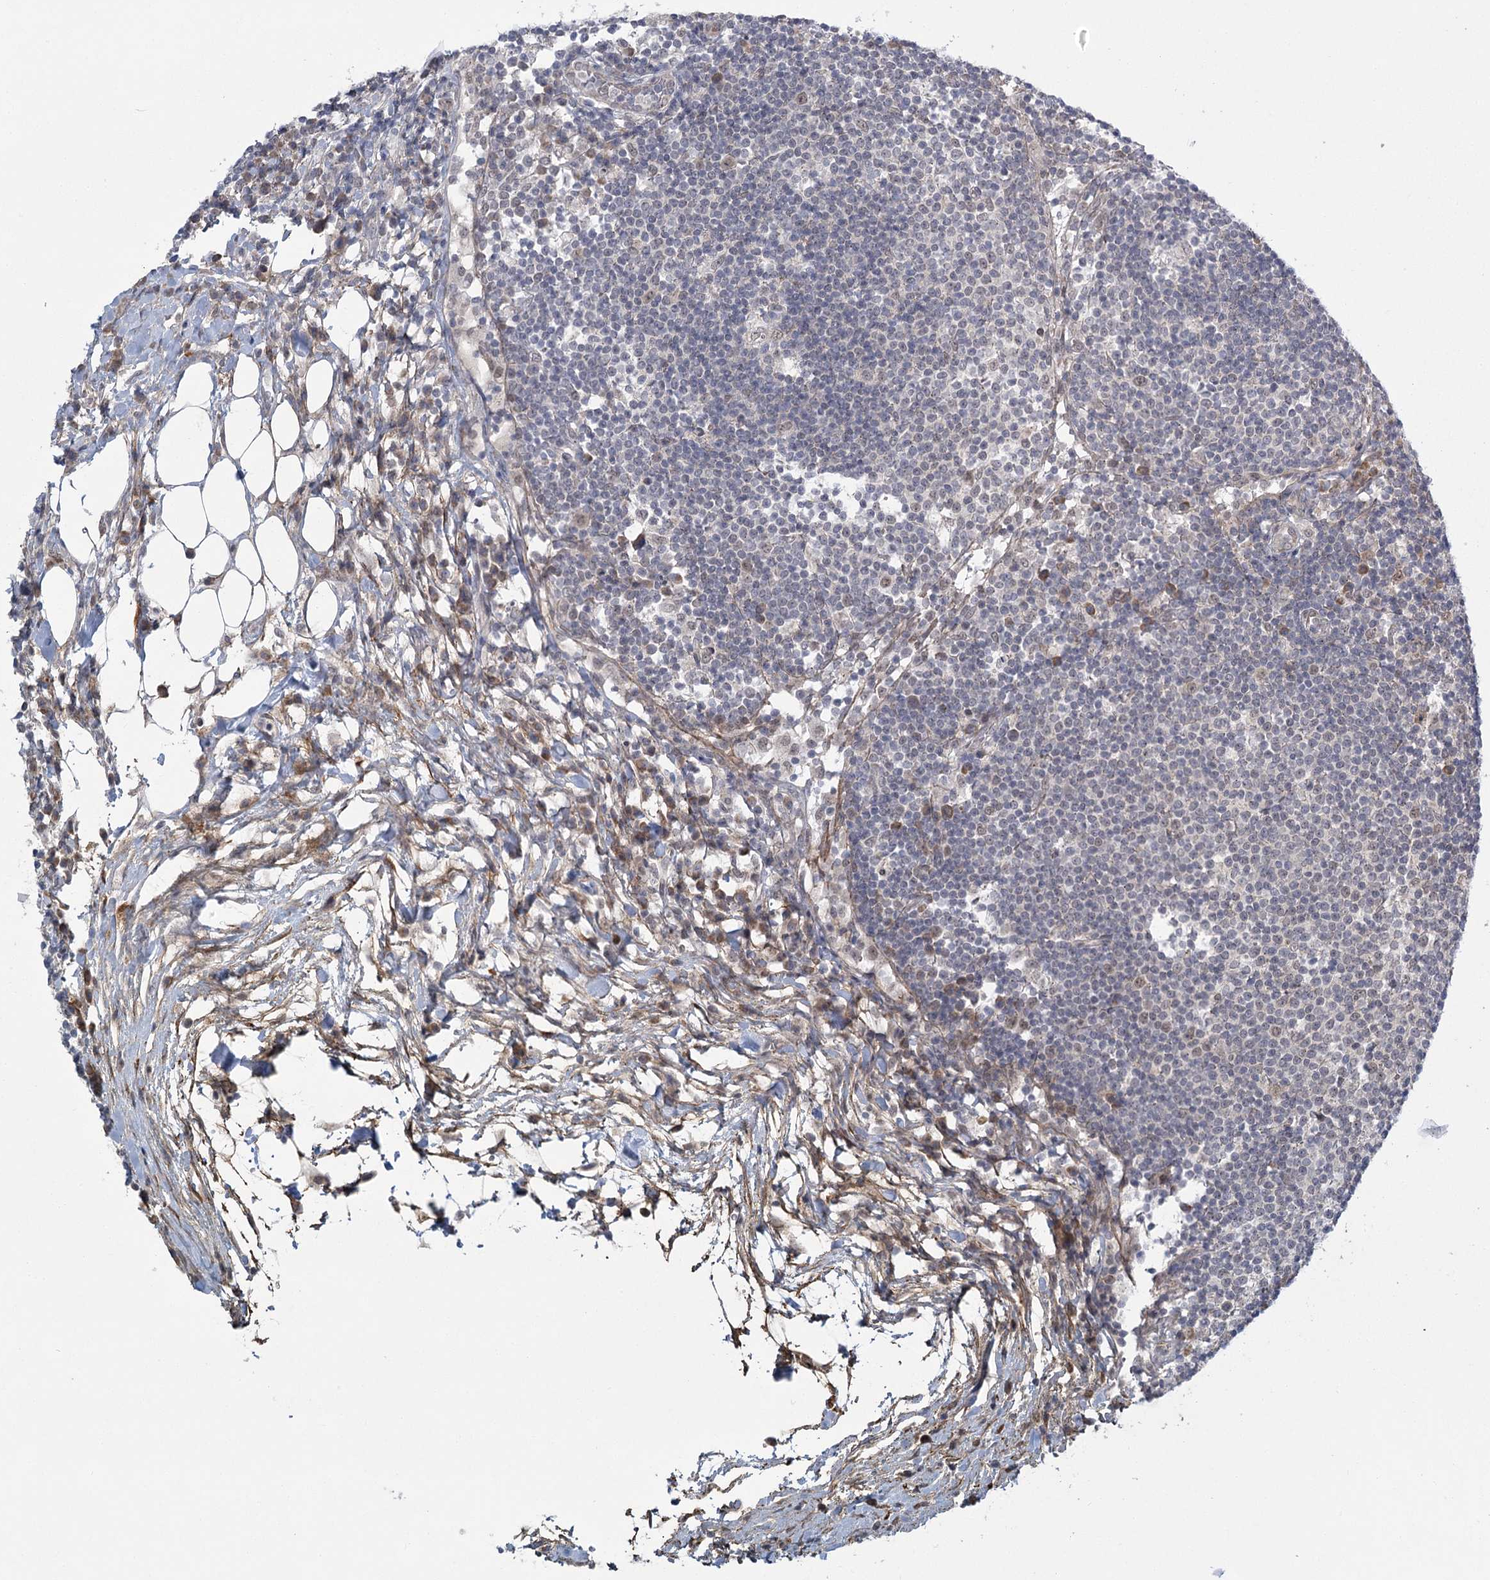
{"staining": {"intensity": "negative", "quantity": "none", "location": "none"}, "tissue": "lymph node", "cell_type": "Germinal center cells", "image_type": "normal", "snomed": [{"axis": "morphology", "description": "Normal tissue, NOS"}, {"axis": "topography", "description": "Lymph node"}], "caption": "Histopathology image shows no protein expression in germinal center cells of unremarkable lymph node.", "gene": "MED28", "patient": {"sex": "female", "age": 53}}